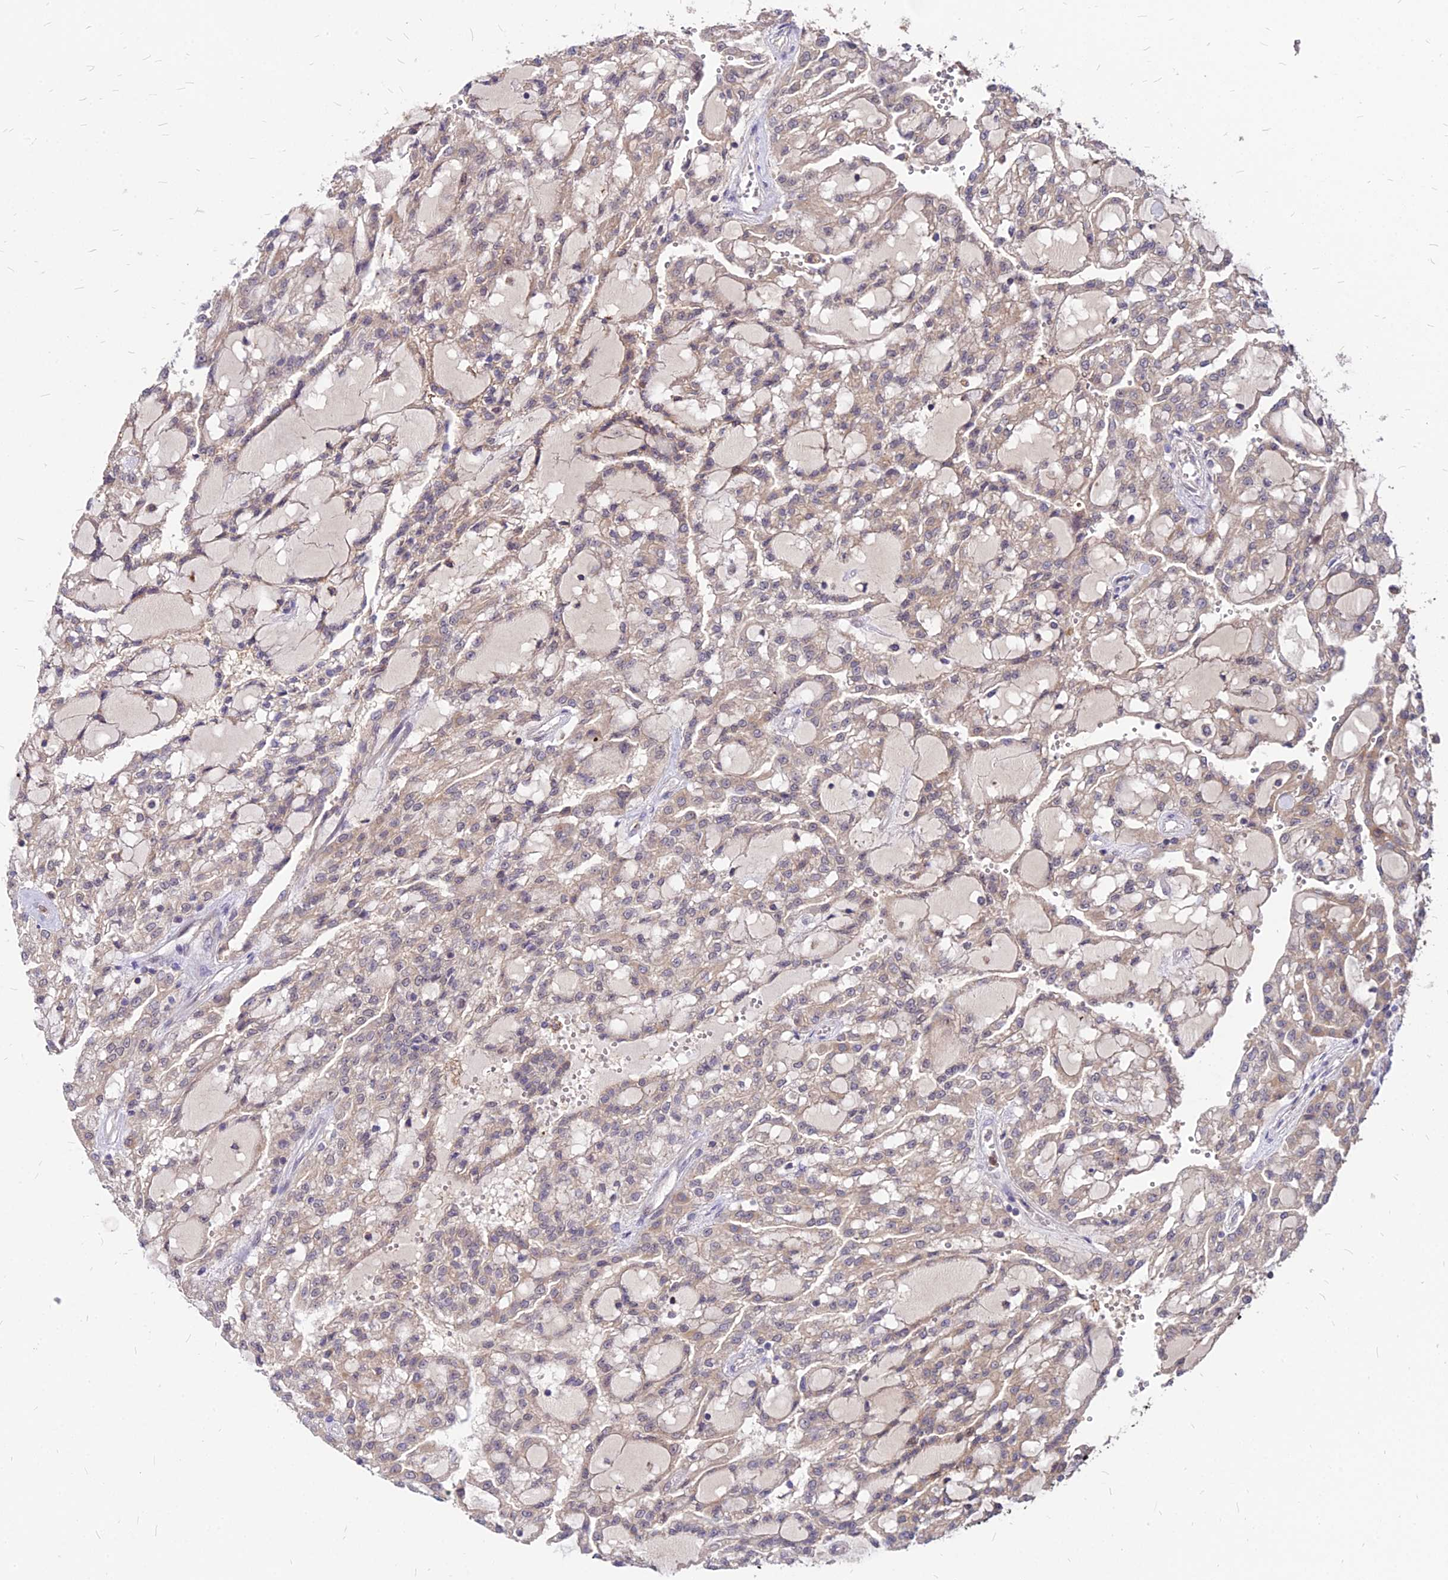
{"staining": {"intensity": "weak", "quantity": ">75%", "location": "cytoplasmic/membranous"}, "tissue": "renal cancer", "cell_type": "Tumor cells", "image_type": "cancer", "snomed": [{"axis": "morphology", "description": "Adenocarcinoma, NOS"}, {"axis": "topography", "description": "Kidney"}], "caption": "Immunohistochemical staining of renal adenocarcinoma shows low levels of weak cytoplasmic/membranous staining in approximately >75% of tumor cells.", "gene": "APBA3", "patient": {"sex": "male", "age": 63}}